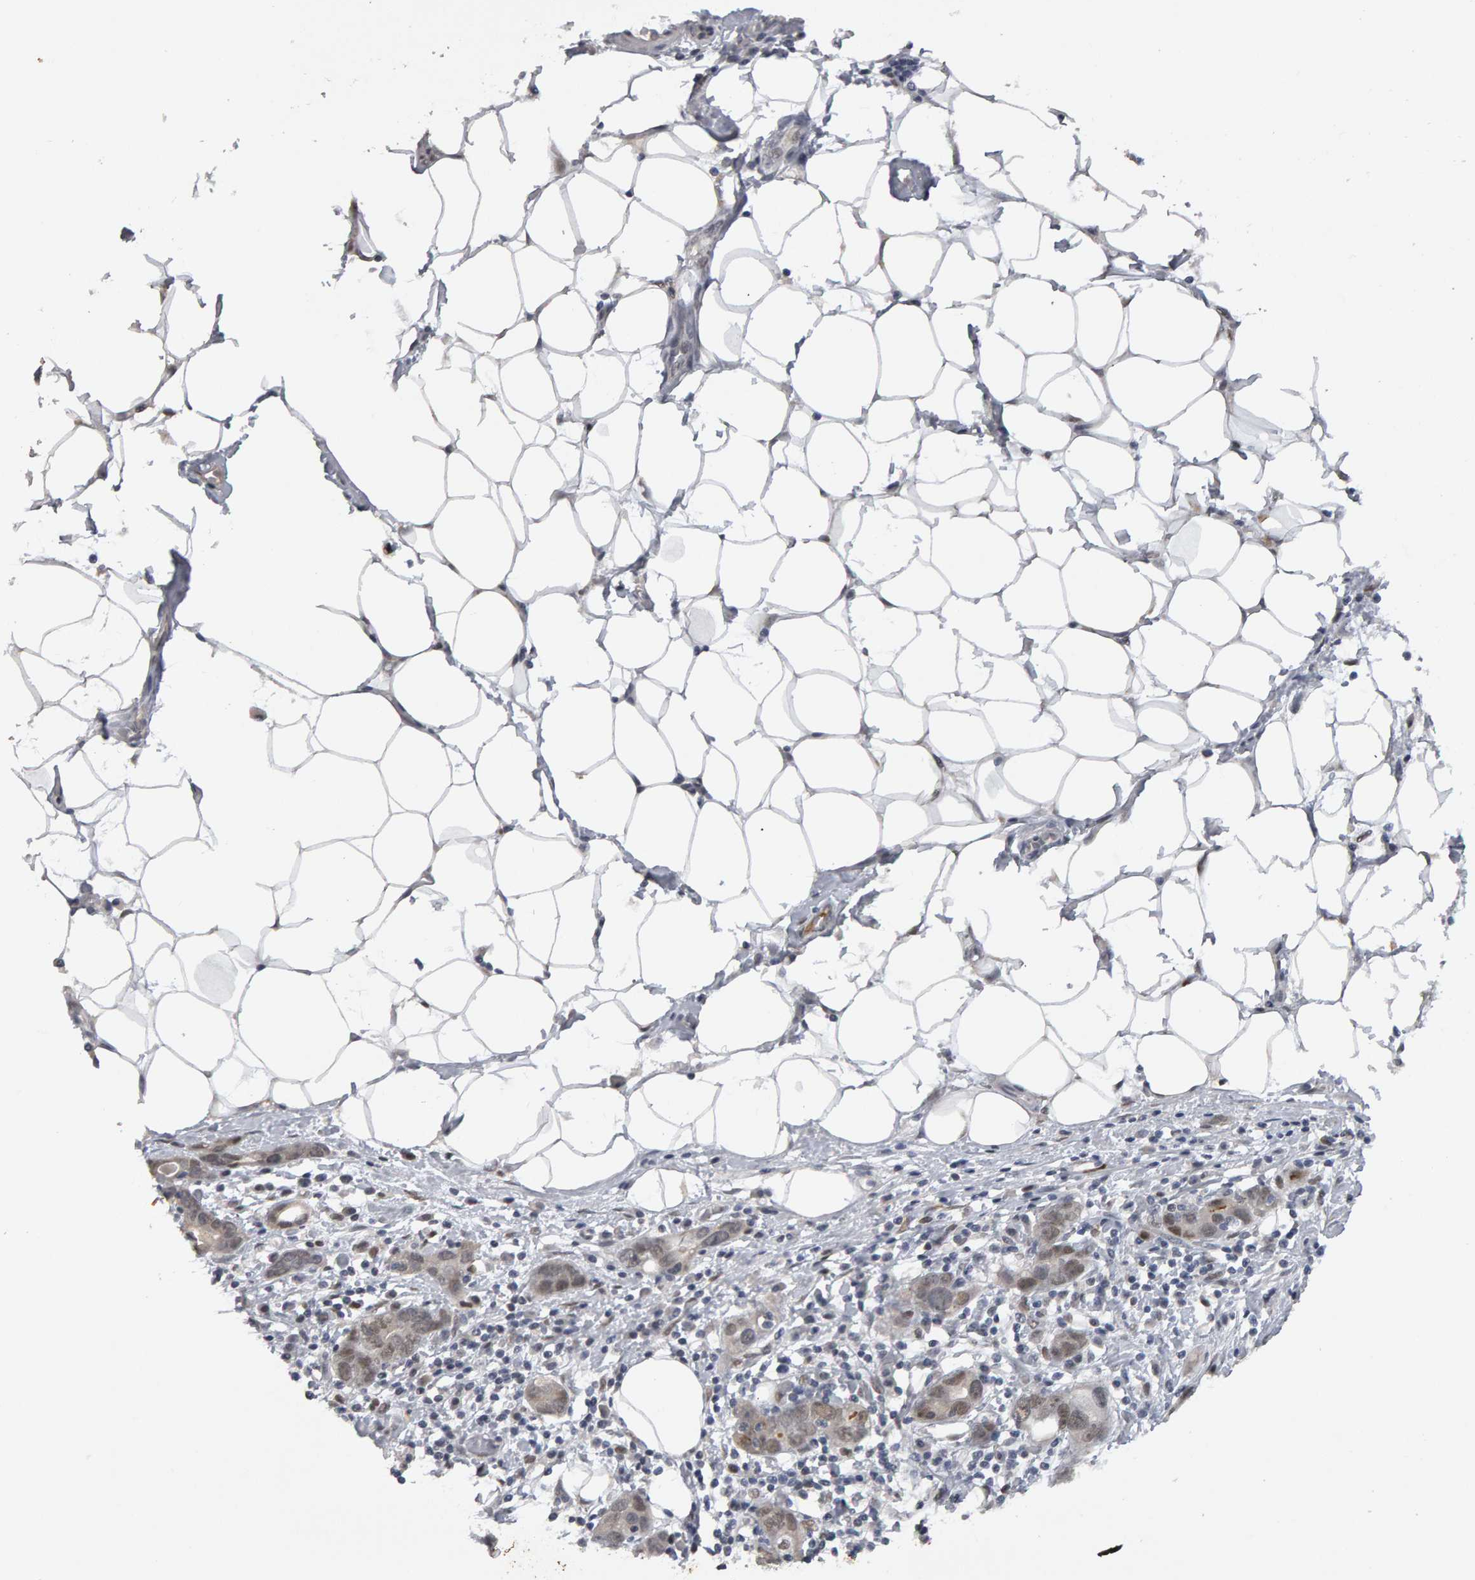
{"staining": {"intensity": "weak", "quantity": ">75%", "location": "nuclear"}, "tissue": "stomach cancer", "cell_type": "Tumor cells", "image_type": "cancer", "snomed": [{"axis": "morphology", "description": "Adenocarcinoma, NOS"}, {"axis": "topography", "description": "Stomach, lower"}], "caption": "Protein expression by immunohistochemistry shows weak nuclear positivity in about >75% of tumor cells in adenocarcinoma (stomach).", "gene": "IPO8", "patient": {"sex": "female", "age": 93}}